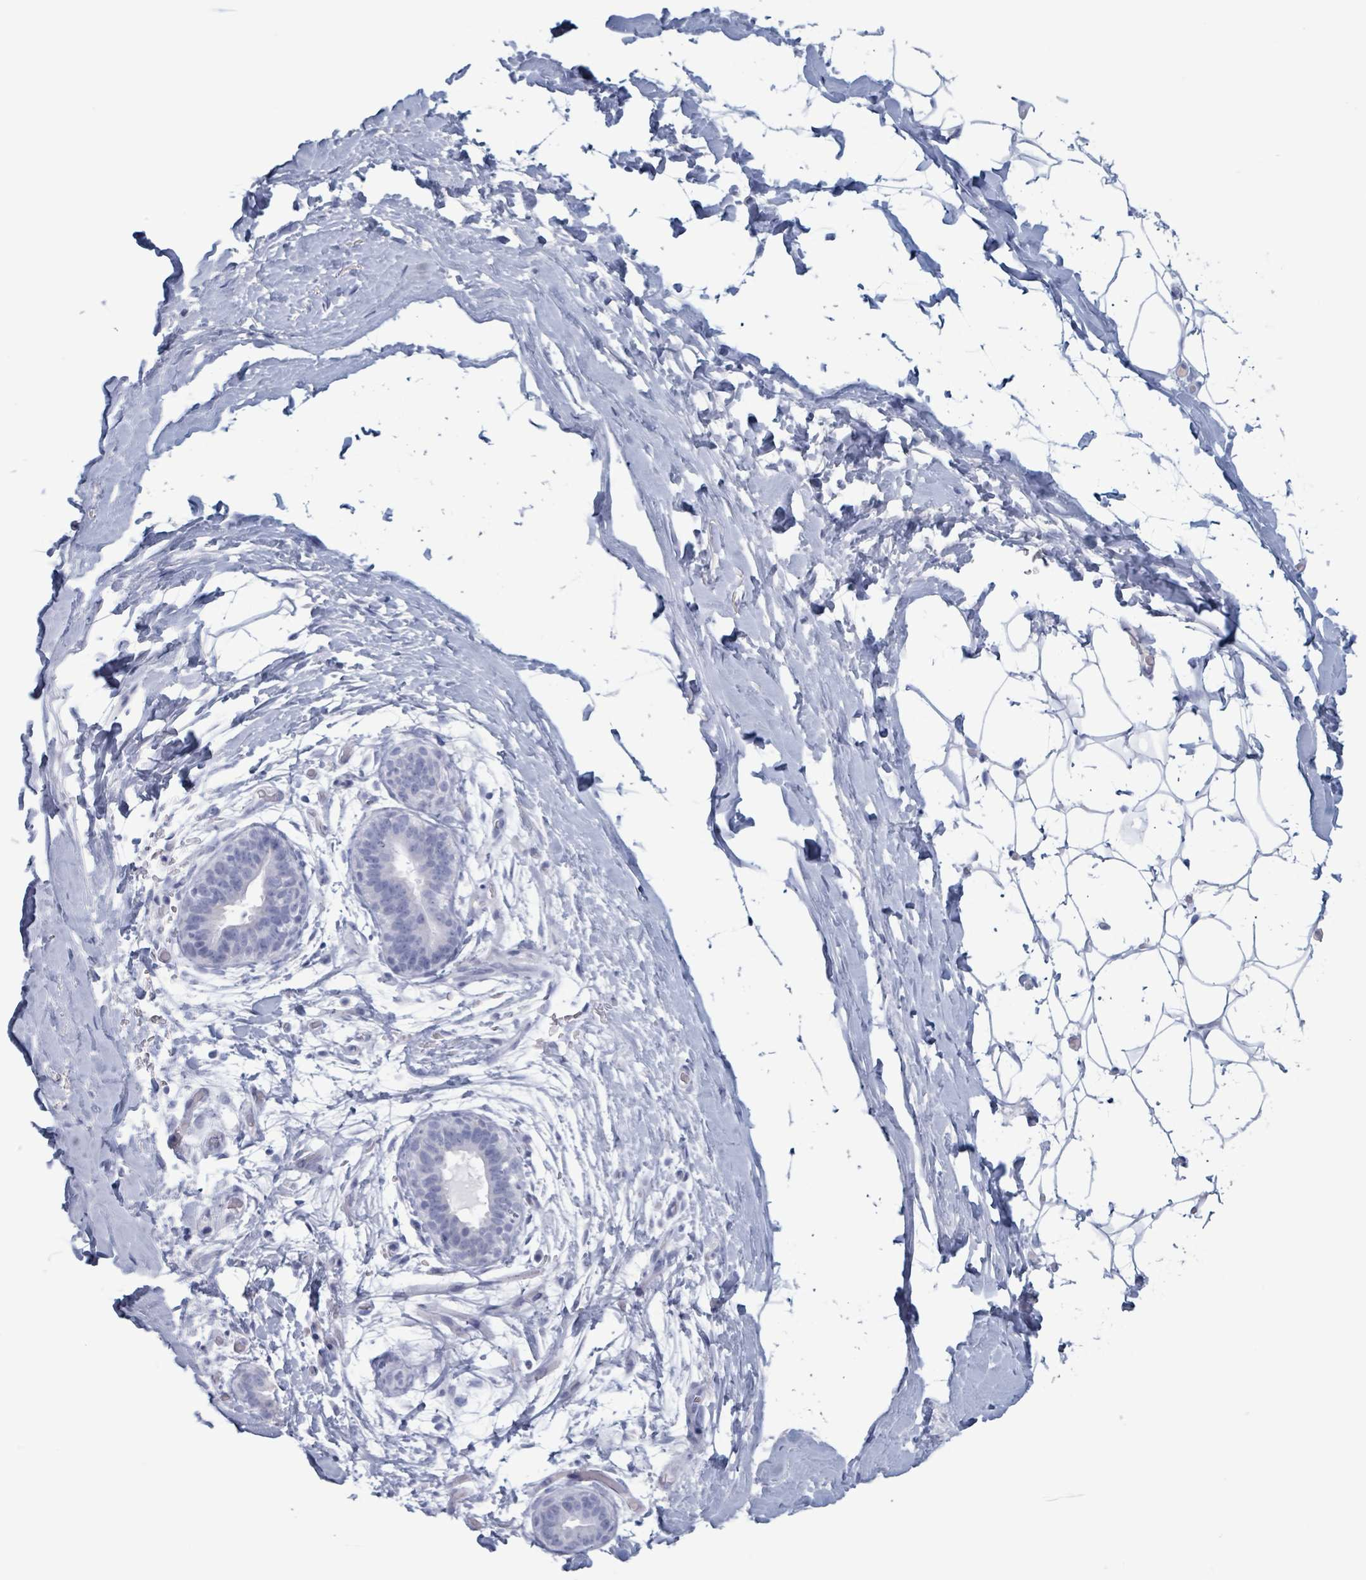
{"staining": {"intensity": "negative", "quantity": "none", "location": "none"}, "tissue": "adipose tissue", "cell_type": "Adipocytes", "image_type": "normal", "snomed": [{"axis": "morphology", "description": "Normal tissue, NOS"}, {"axis": "topography", "description": "Breast"}], "caption": "A photomicrograph of adipose tissue stained for a protein exhibits no brown staining in adipocytes.", "gene": "KLK4", "patient": {"sex": "female", "age": 26}}